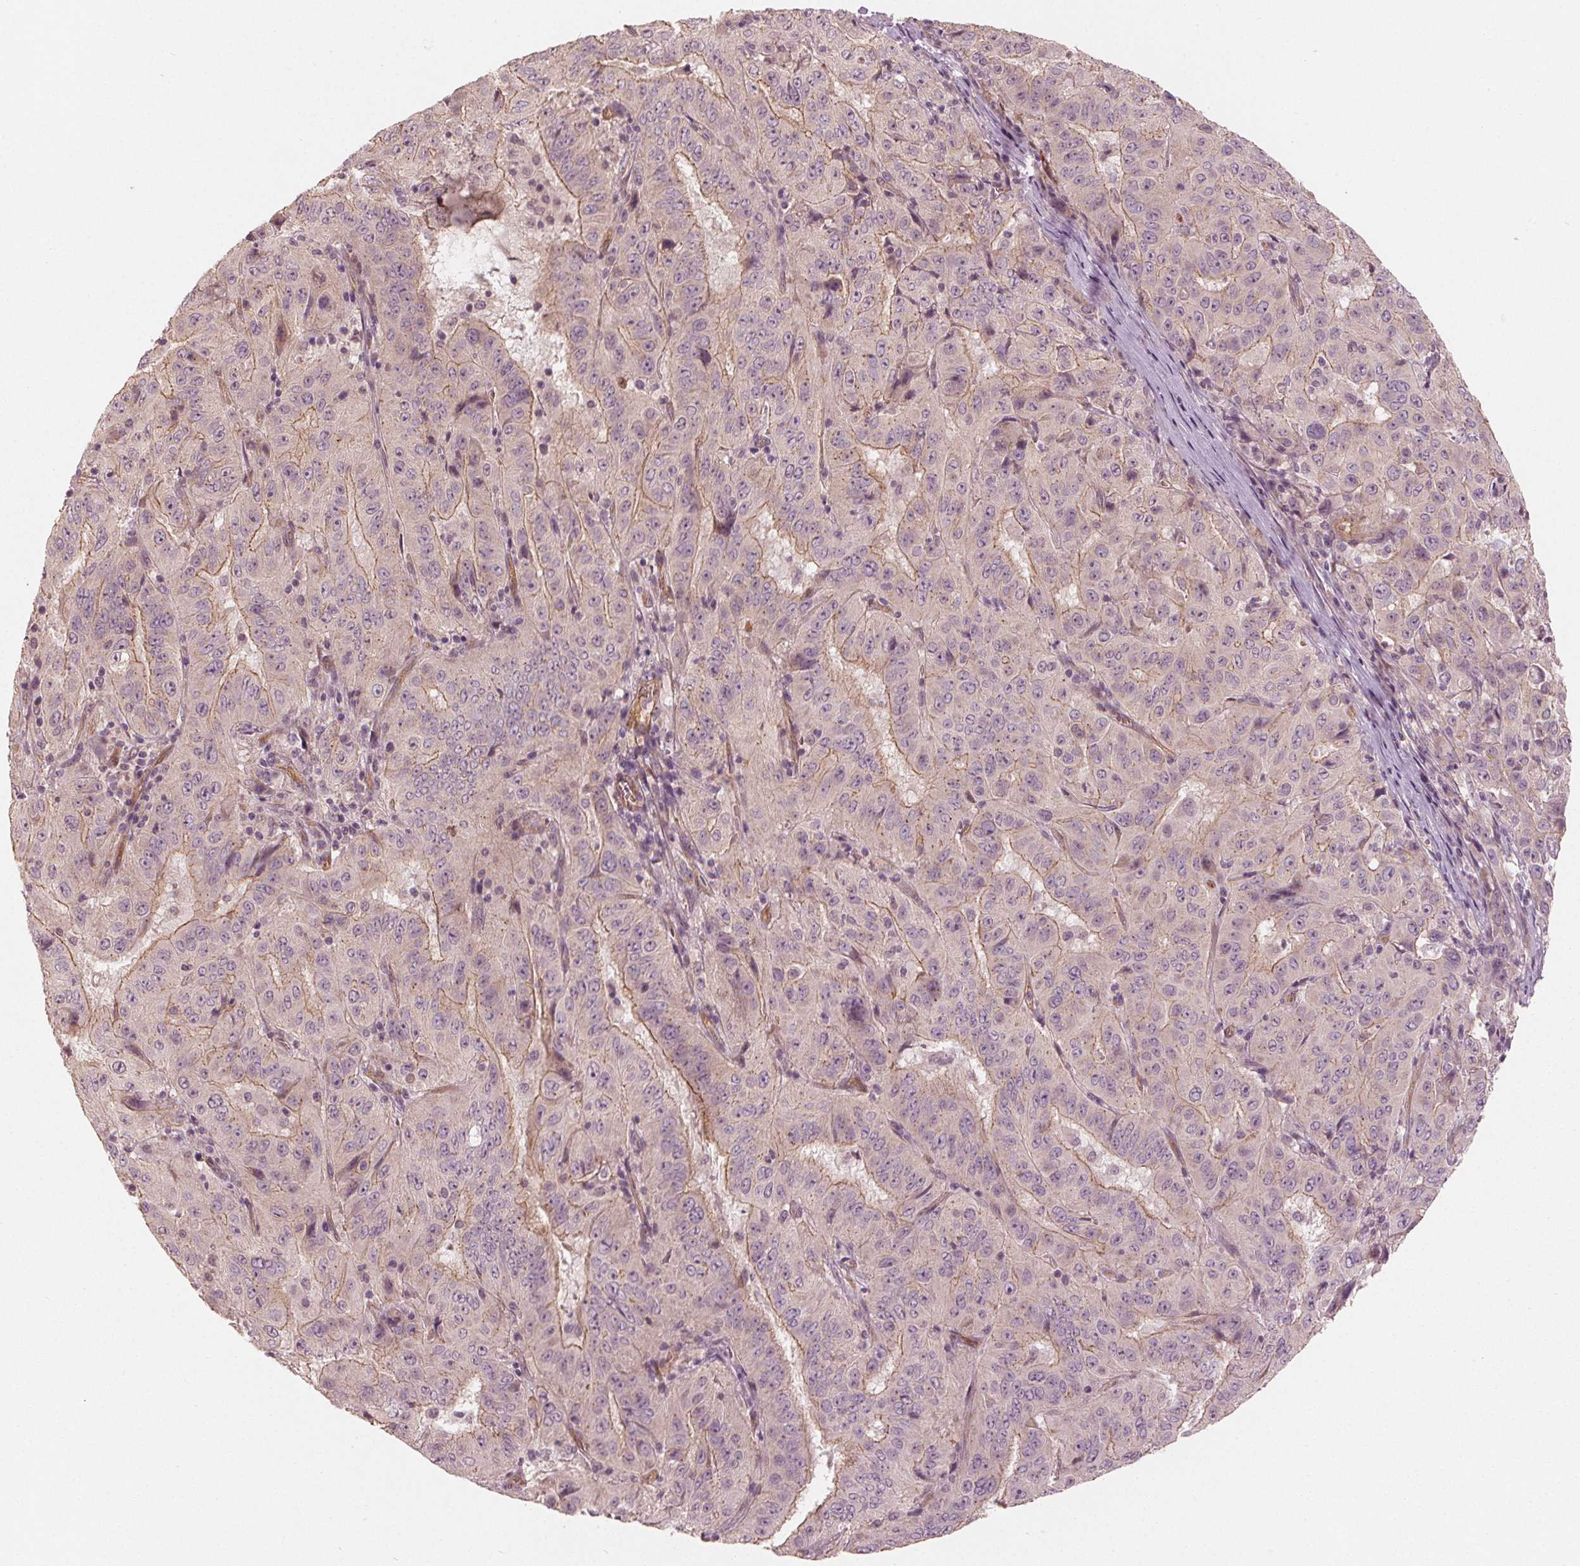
{"staining": {"intensity": "weak", "quantity": "<25%", "location": "cytoplasmic/membranous"}, "tissue": "pancreatic cancer", "cell_type": "Tumor cells", "image_type": "cancer", "snomed": [{"axis": "morphology", "description": "Adenocarcinoma, NOS"}, {"axis": "topography", "description": "Pancreas"}], "caption": "The photomicrograph shows no significant expression in tumor cells of pancreatic adenocarcinoma.", "gene": "CLBA1", "patient": {"sex": "male", "age": 63}}